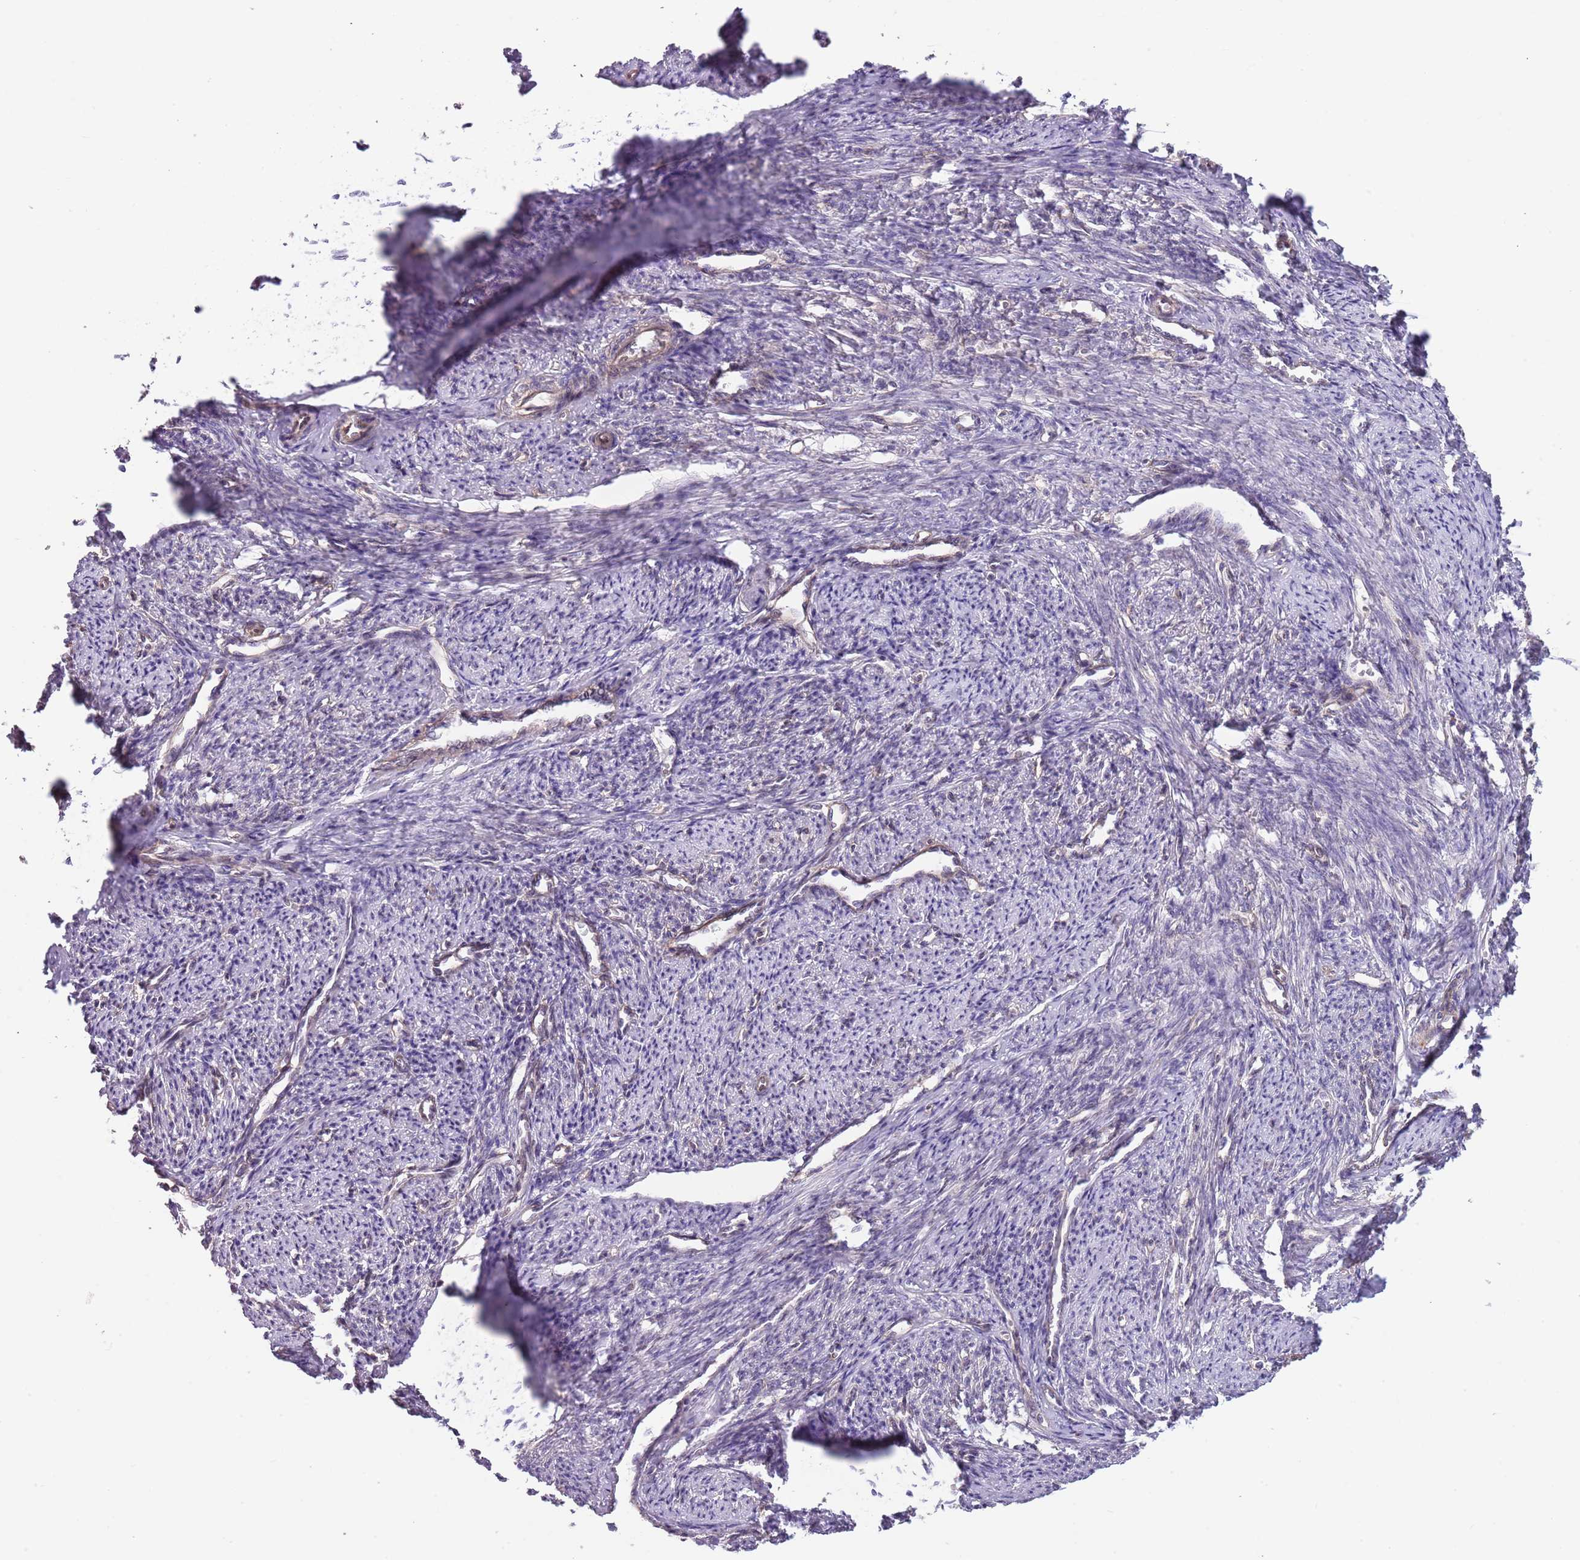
{"staining": {"intensity": "weak", "quantity": "<25%", "location": "cytoplasmic/membranous"}, "tissue": "smooth muscle", "cell_type": "Smooth muscle cells", "image_type": "normal", "snomed": [{"axis": "morphology", "description": "Normal tissue, NOS"}, {"axis": "topography", "description": "Smooth muscle"}, {"axis": "topography", "description": "Uterus"}], "caption": "Histopathology image shows no protein staining in smooth muscle cells of normal smooth muscle.", "gene": "CREBZF", "patient": {"sex": "female", "age": 59}}